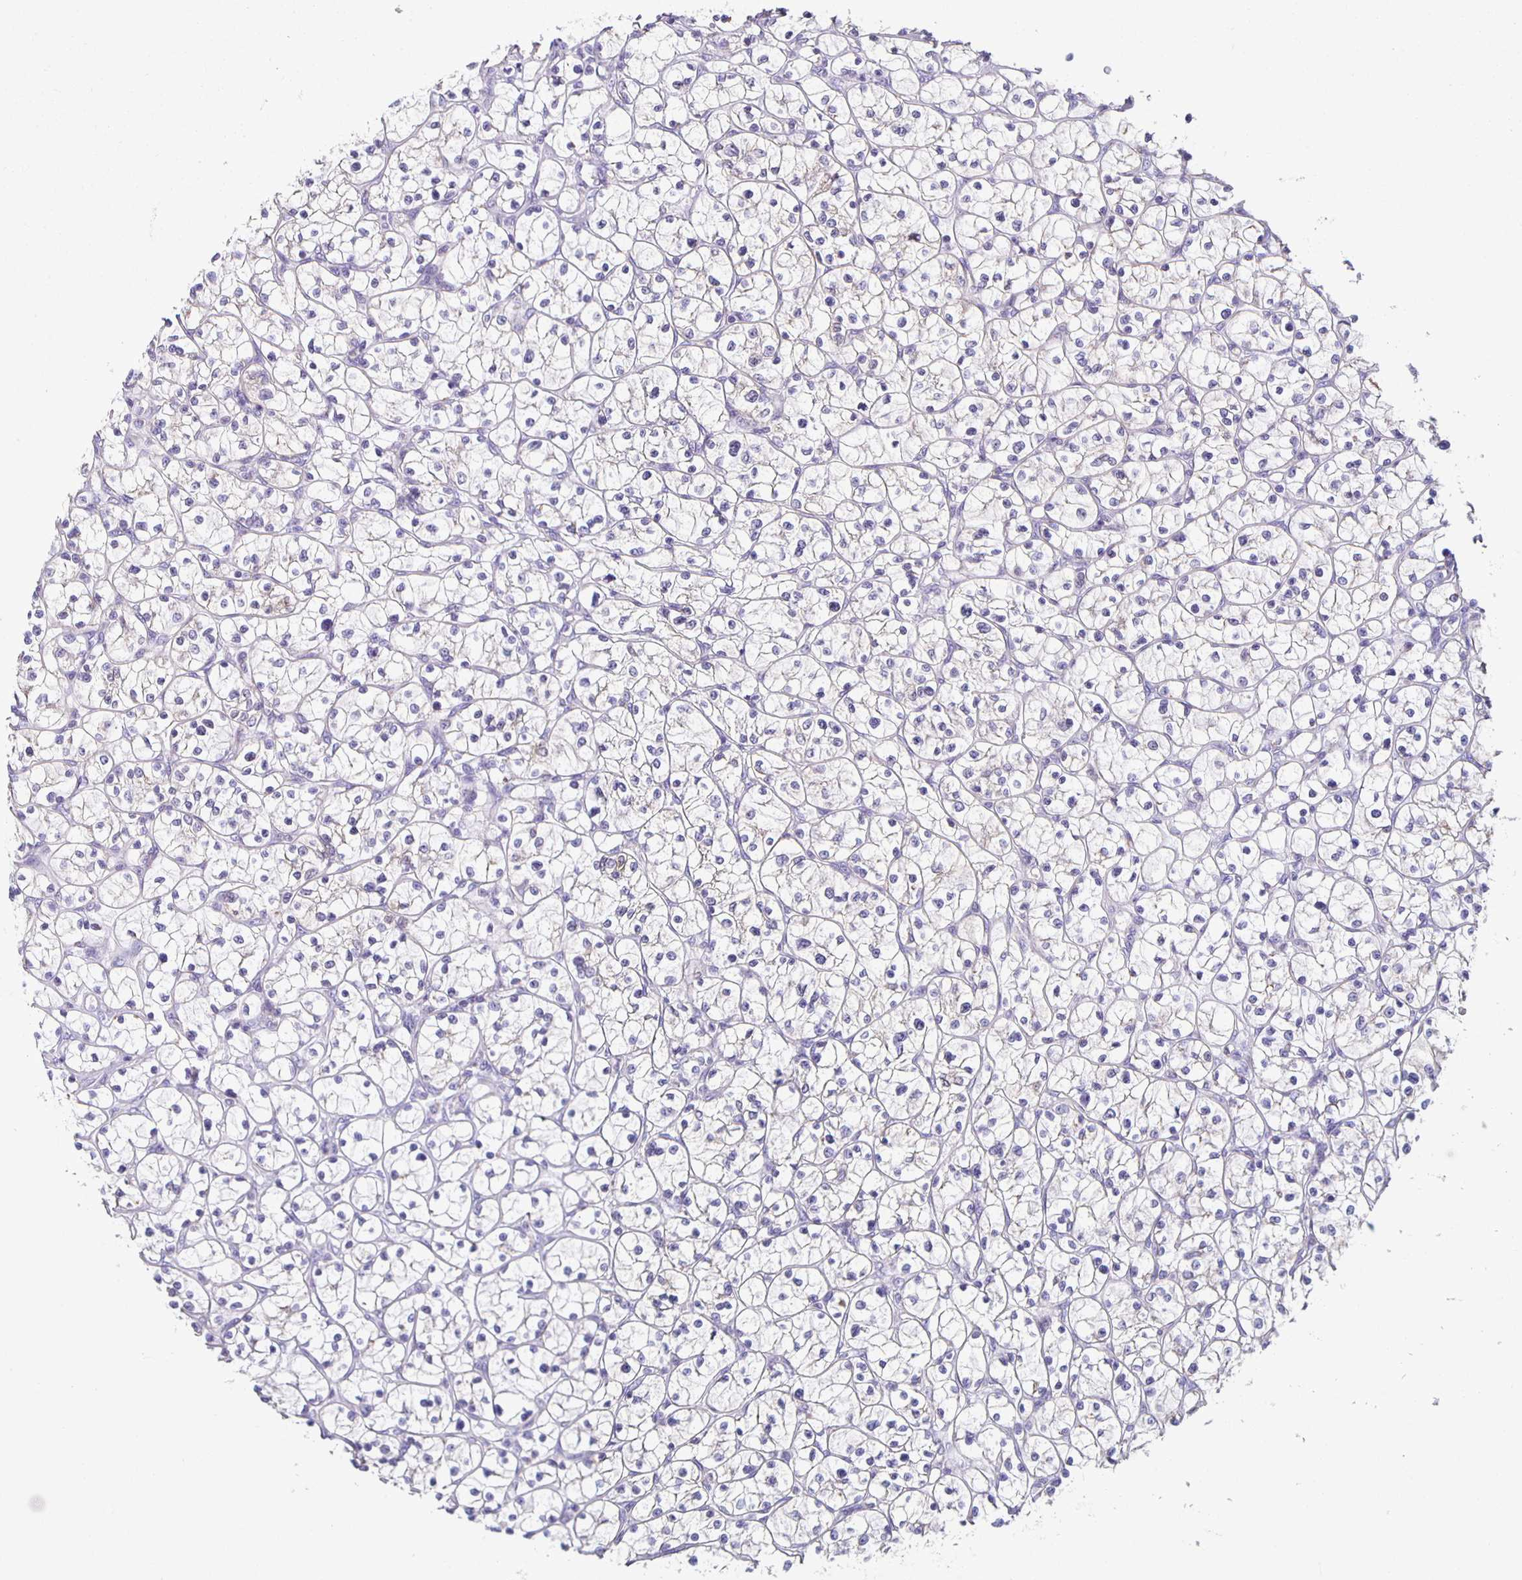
{"staining": {"intensity": "negative", "quantity": "none", "location": "none"}, "tissue": "renal cancer", "cell_type": "Tumor cells", "image_type": "cancer", "snomed": [{"axis": "morphology", "description": "Adenocarcinoma, NOS"}, {"axis": "topography", "description": "Kidney"}], "caption": "Human renal cancer (adenocarcinoma) stained for a protein using IHC demonstrates no staining in tumor cells.", "gene": "TPPP", "patient": {"sex": "female", "age": 64}}